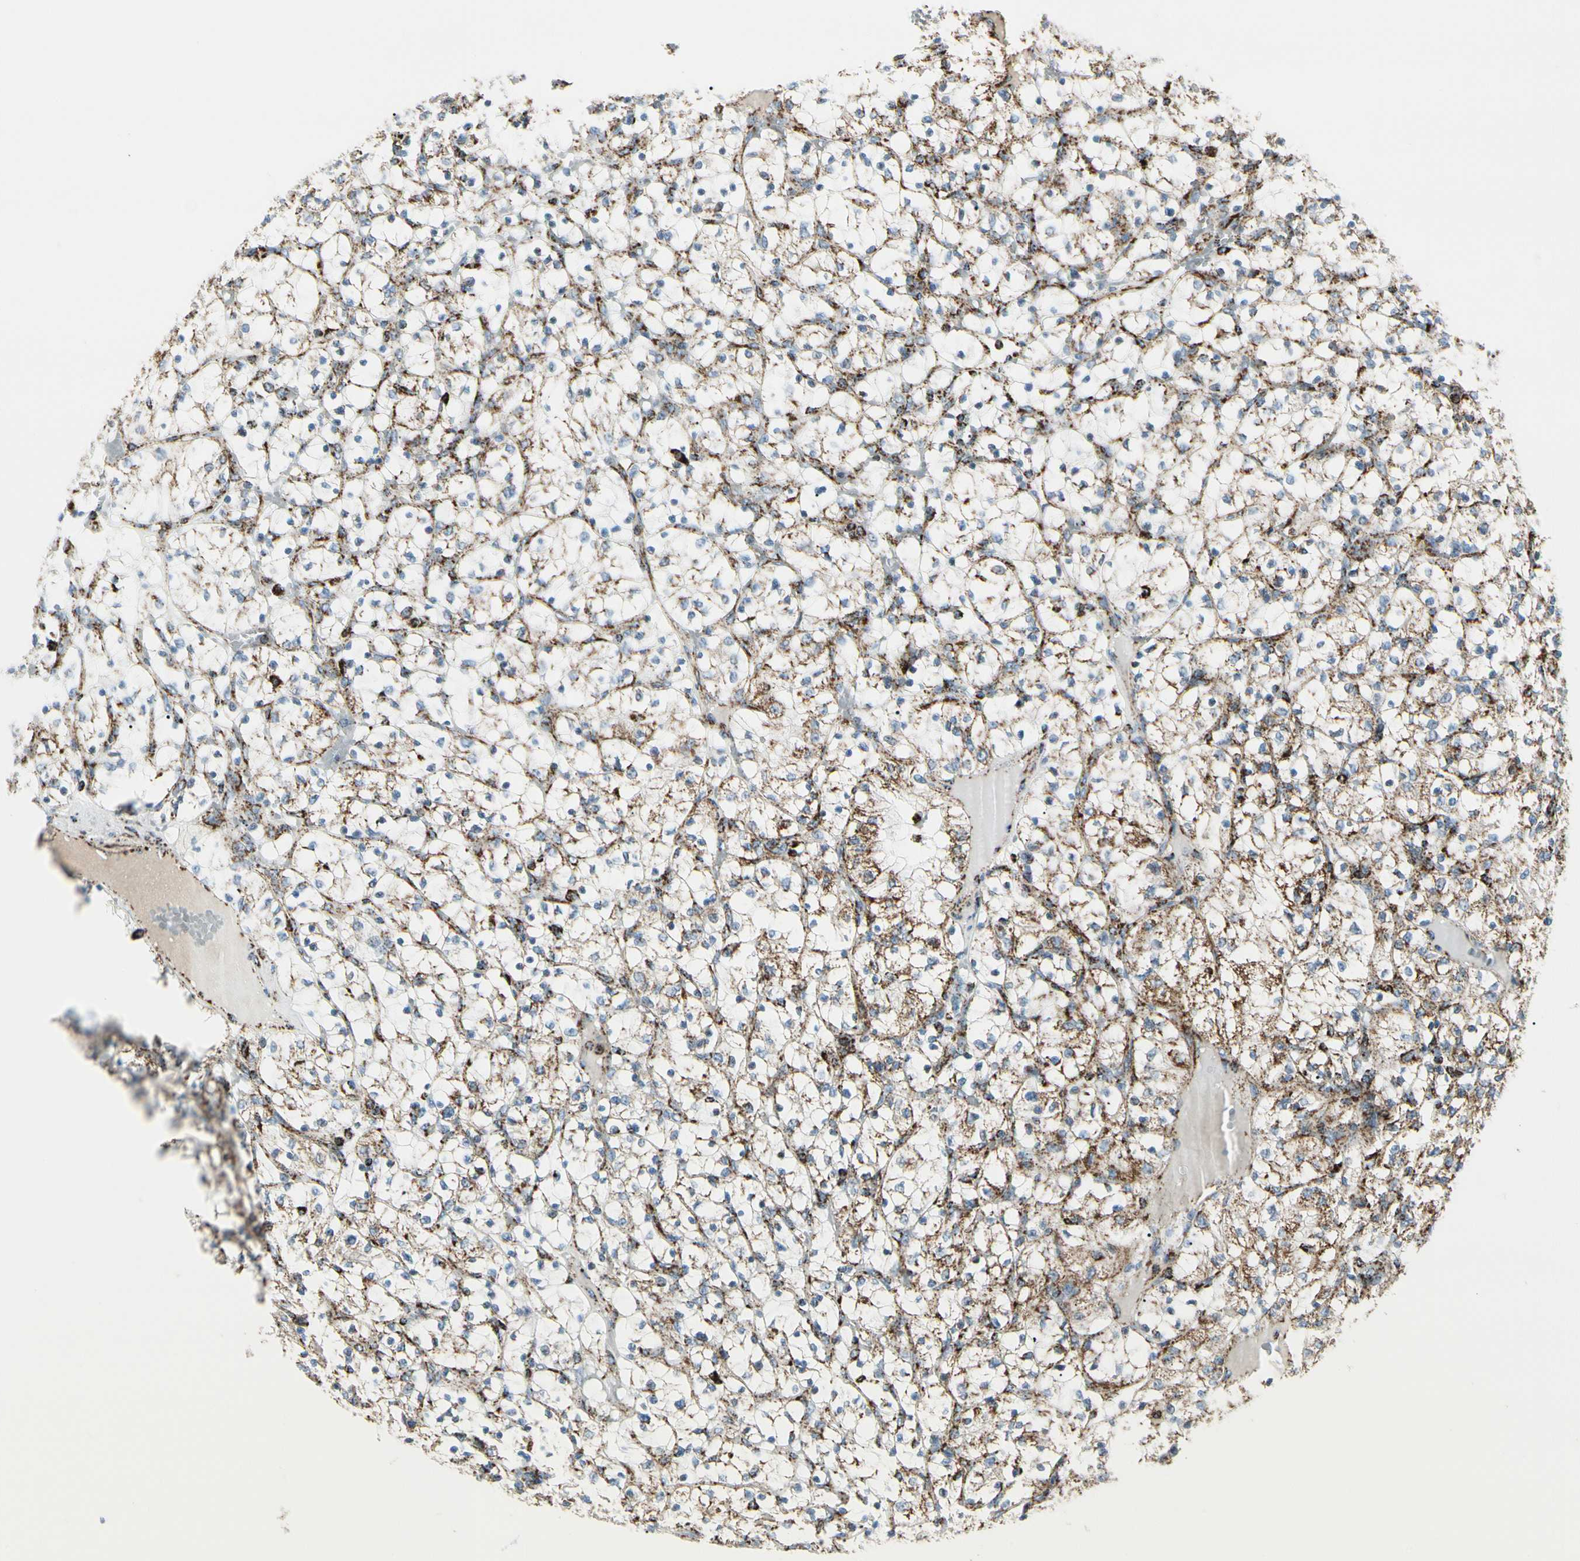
{"staining": {"intensity": "moderate", "quantity": "<25%", "location": "cytoplasmic/membranous"}, "tissue": "renal cancer", "cell_type": "Tumor cells", "image_type": "cancer", "snomed": [{"axis": "morphology", "description": "Adenocarcinoma, NOS"}, {"axis": "topography", "description": "Kidney"}], "caption": "Tumor cells demonstrate moderate cytoplasmic/membranous positivity in approximately <25% of cells in renal cancer. The staining was performed using DAB to visualize the protein expression in brown, while the nuclei were stained in blue with hematoxylin (Magnification: 20x).", "gene": "ME2", "patient": {"sex": "female", "age": 69}}